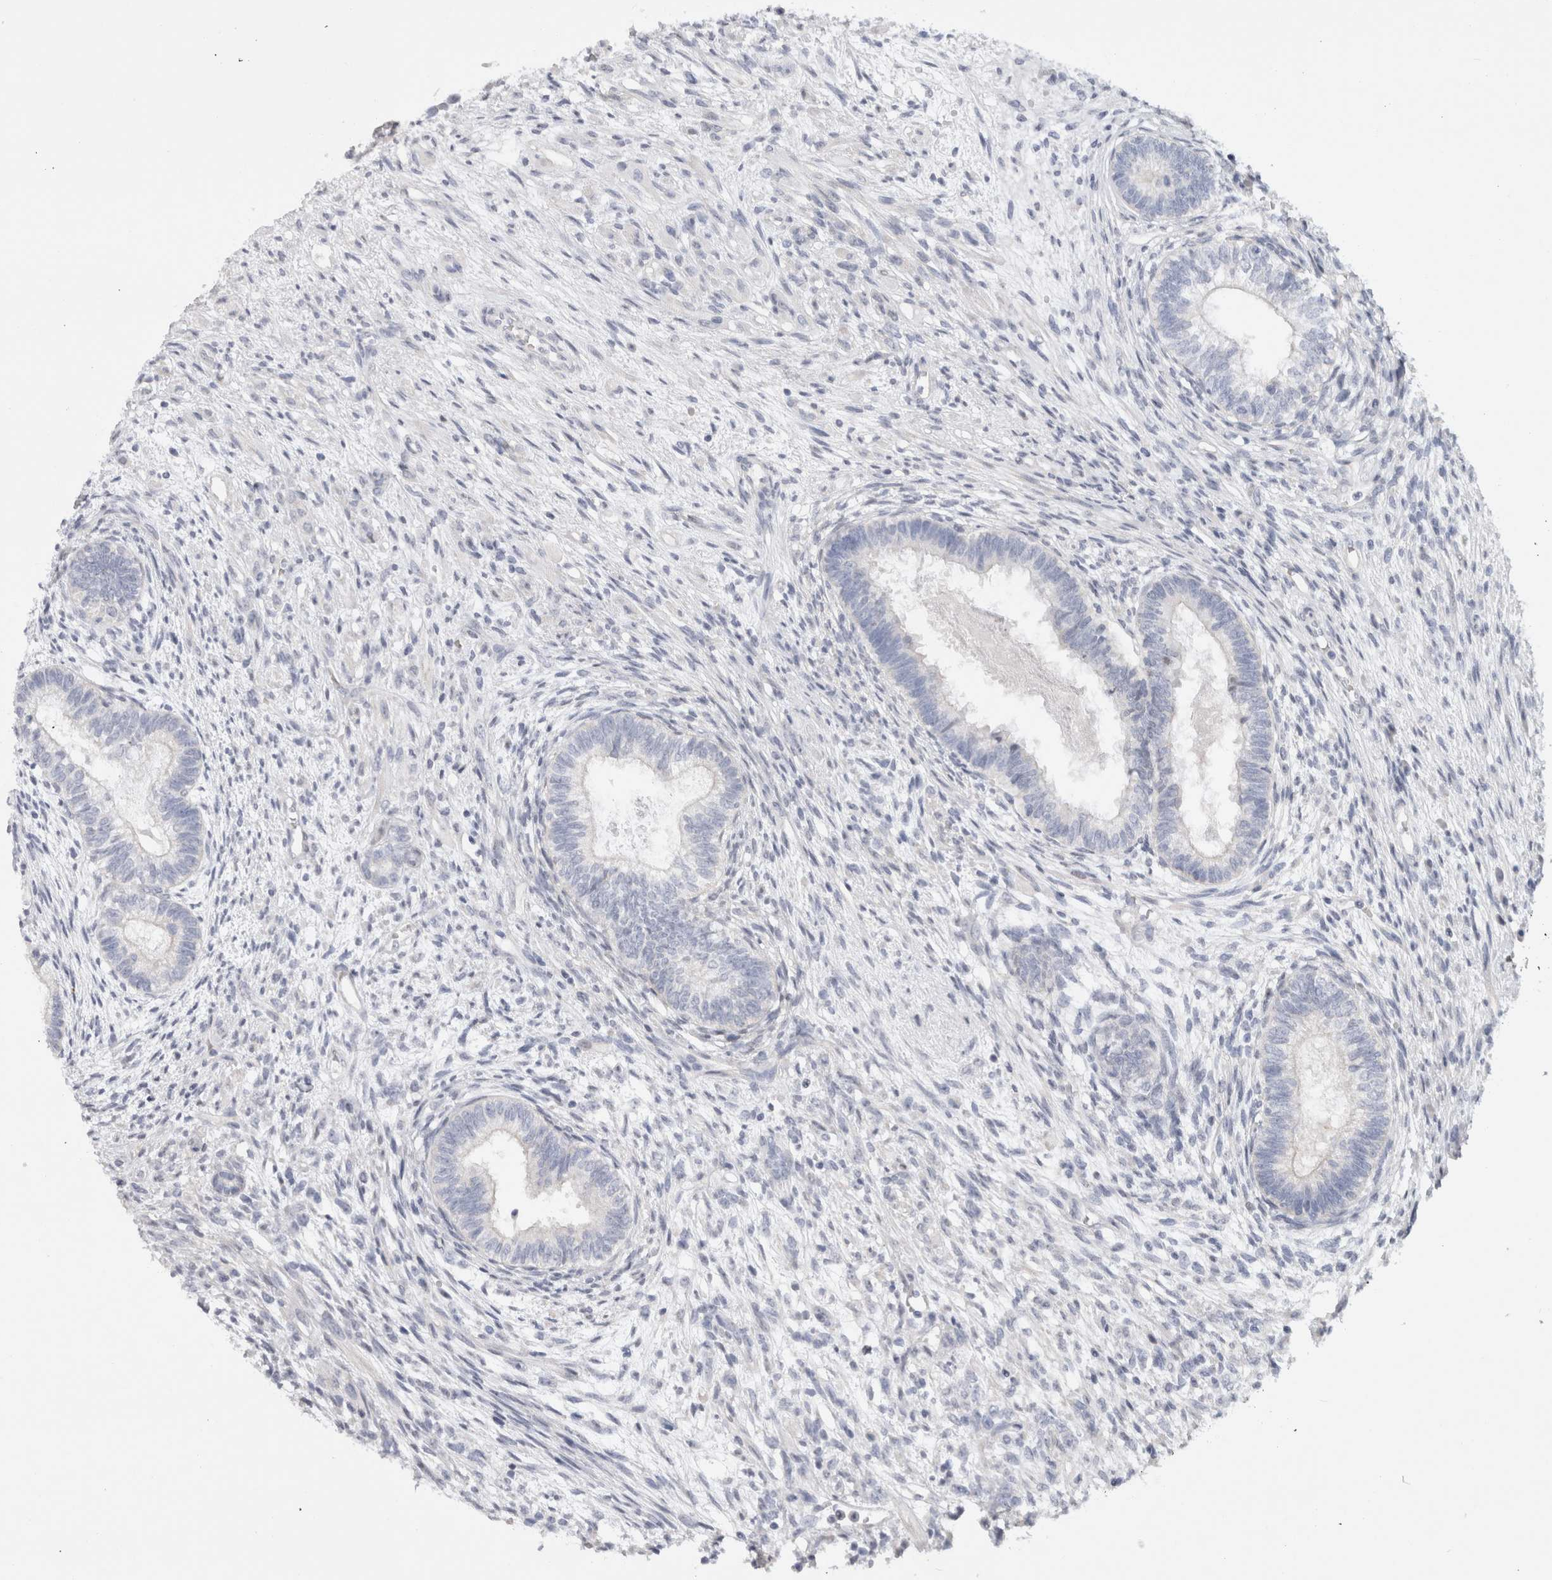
{"staining": {"intensity": "weak", "quantity": "<25%", "location": "nuclear"}, "tissue": "testis cancer", "cell_type": "Tumor cells", "image_type": "cancer", "snomed": [{"axis": "morphology", "description": "Seminoma, NOS"}, {"axis": "morphology", "description": "Carcinoma, Embryonal, NOS"}, {"axis": "topography", "description": "Testis"}], "caption": "An immunohistochemistry (IHC) image of testis seminoma is shown. There is no staining in tumor cells of testis seminoma. (Brightfield microscopy of DAB immunohistochemistry (IHC) at high magnification).", "gene": "CERS3", "patient": {"sex": "male", "age": 28}}